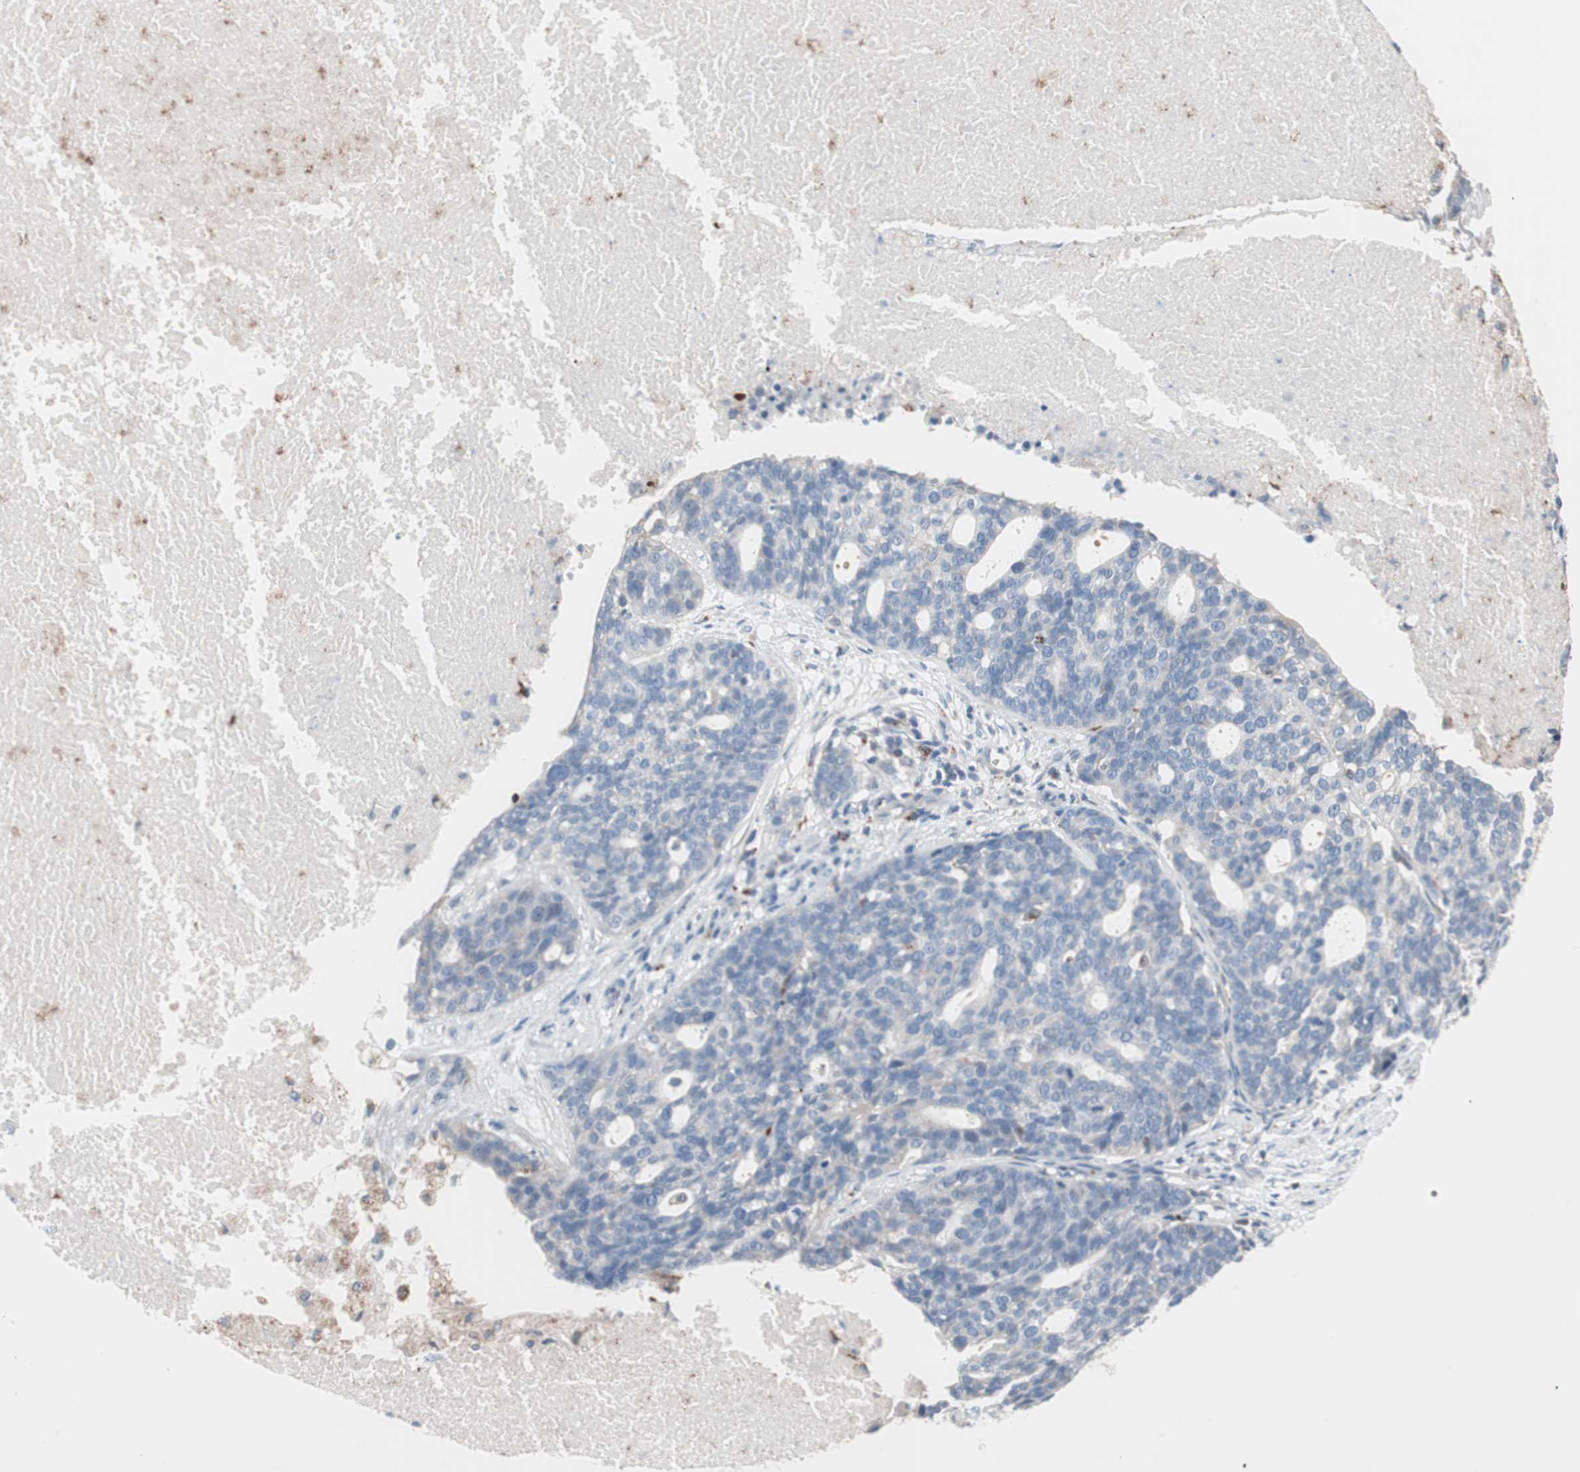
{"staining": {"intensity": "negative", "quantity": "none", "location": "none"}, "tissue": "ovarian cancer", "cell_type": "Tumor cells", "image_type": "cancer", "snomed": [{"axis": "morphology", "description": "Cystadenocarcinoma, serous, NOS"}, {"axis": "topography", "description": "Ovary"}], "caption": "This is a photomicrograph of immunohistochemistry (IHC) staining of serous cystadenocarcinoma (ovarian), which shows no staining in tumor cells.", "gene": "CLEC4D", "patient": {"sex": "female", "age": 59}}